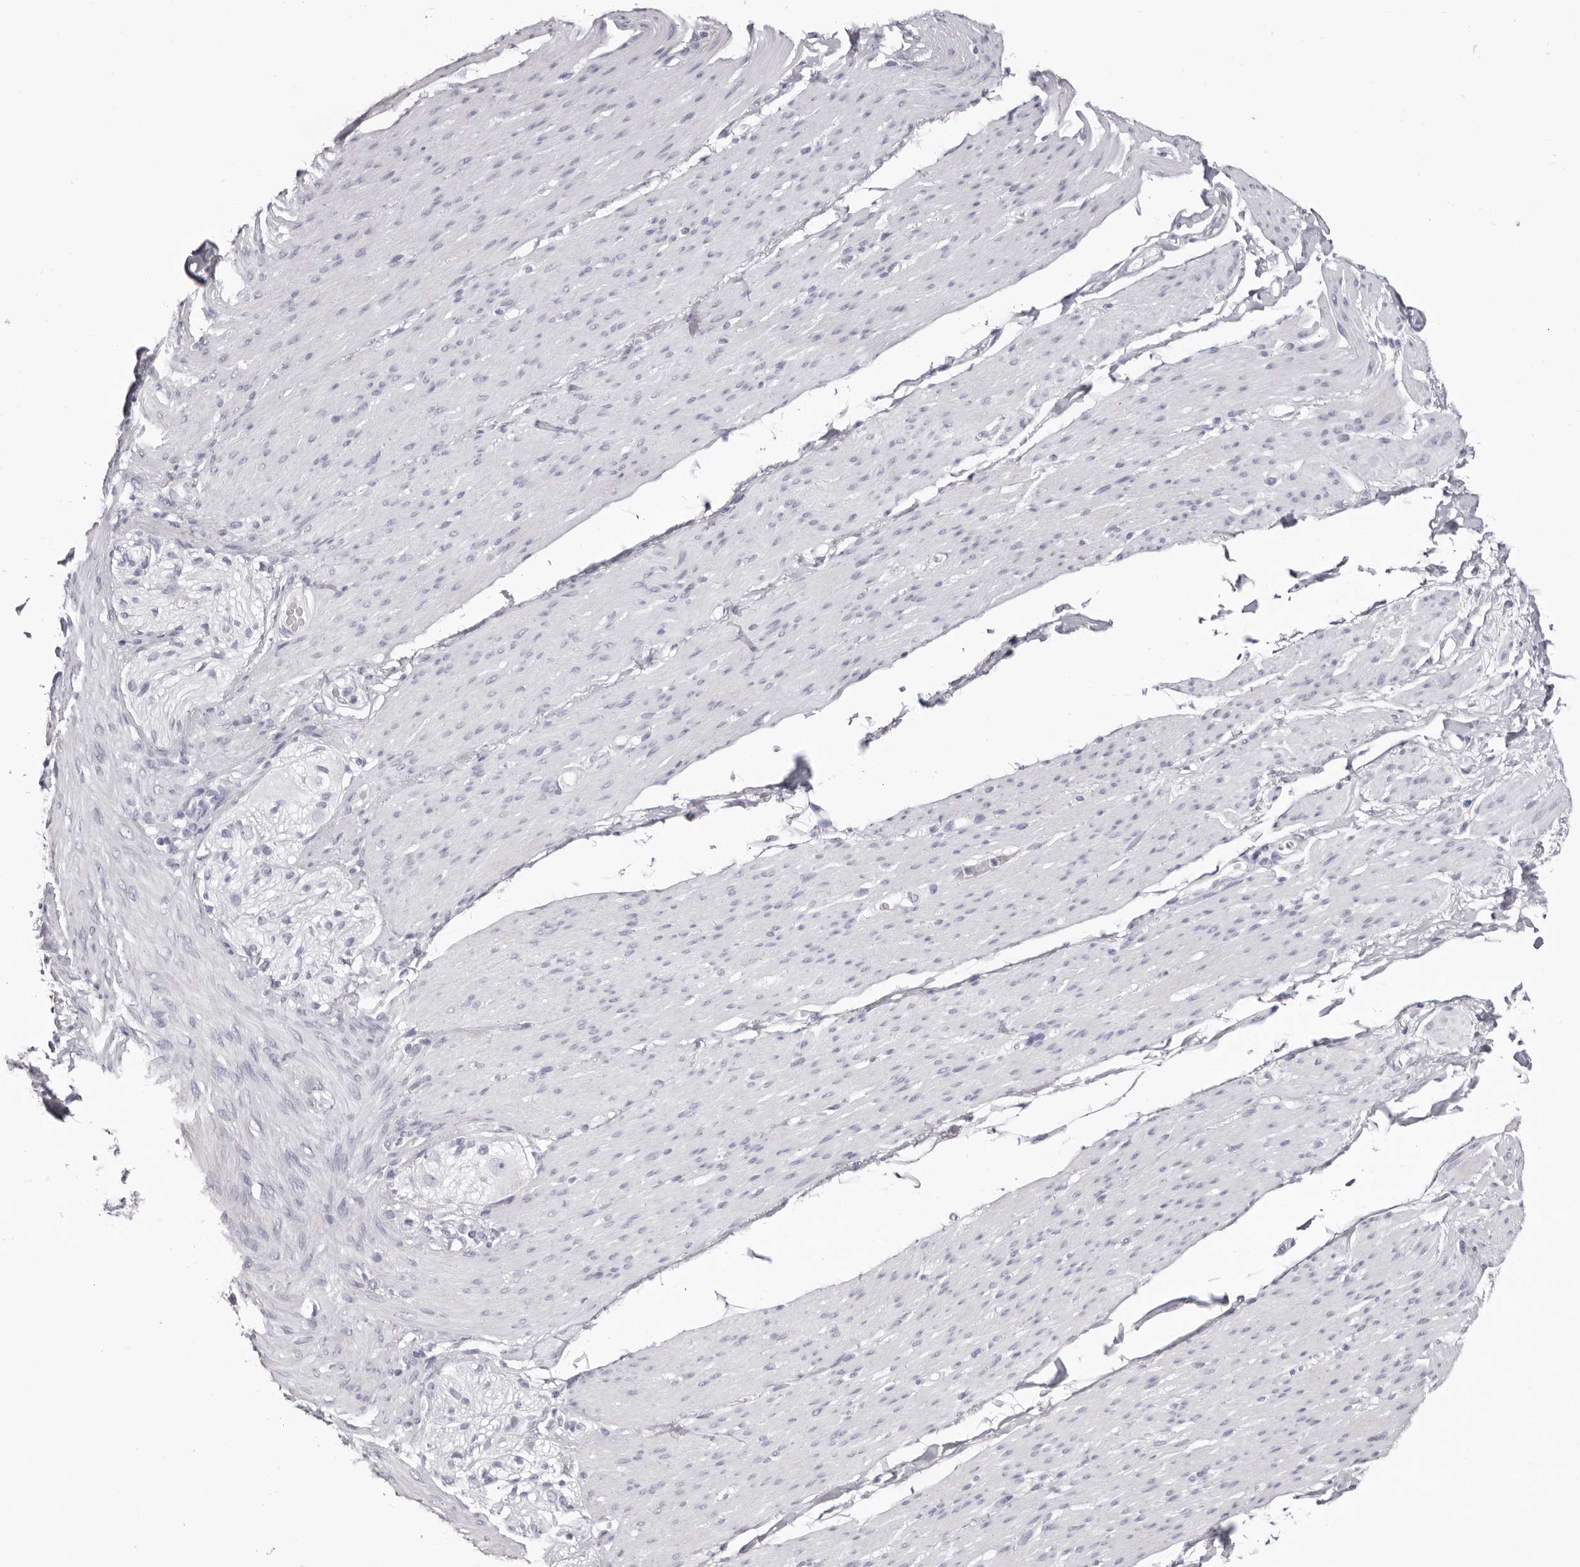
{"staining": {"intensity": "negative", "quantity": "none", "location": "none"}, "tissue": "smooth muscle", "cell_type": "Smooth muscle cells", "image_type": "normal", "snomed": [{"axis": "morphology", "description": "Normal tissue, NOS"}, {"axis": "topography", "description": "Colon"}, {"axis": "topography", "description": "Peripheral nerve tissue"}], "caption": "Human smooth muscle stained for a protein using IHC reveals no expression in smooth muscle cells.", "gene": "LPO", "patient": {"sex": "female", "age": 61}}